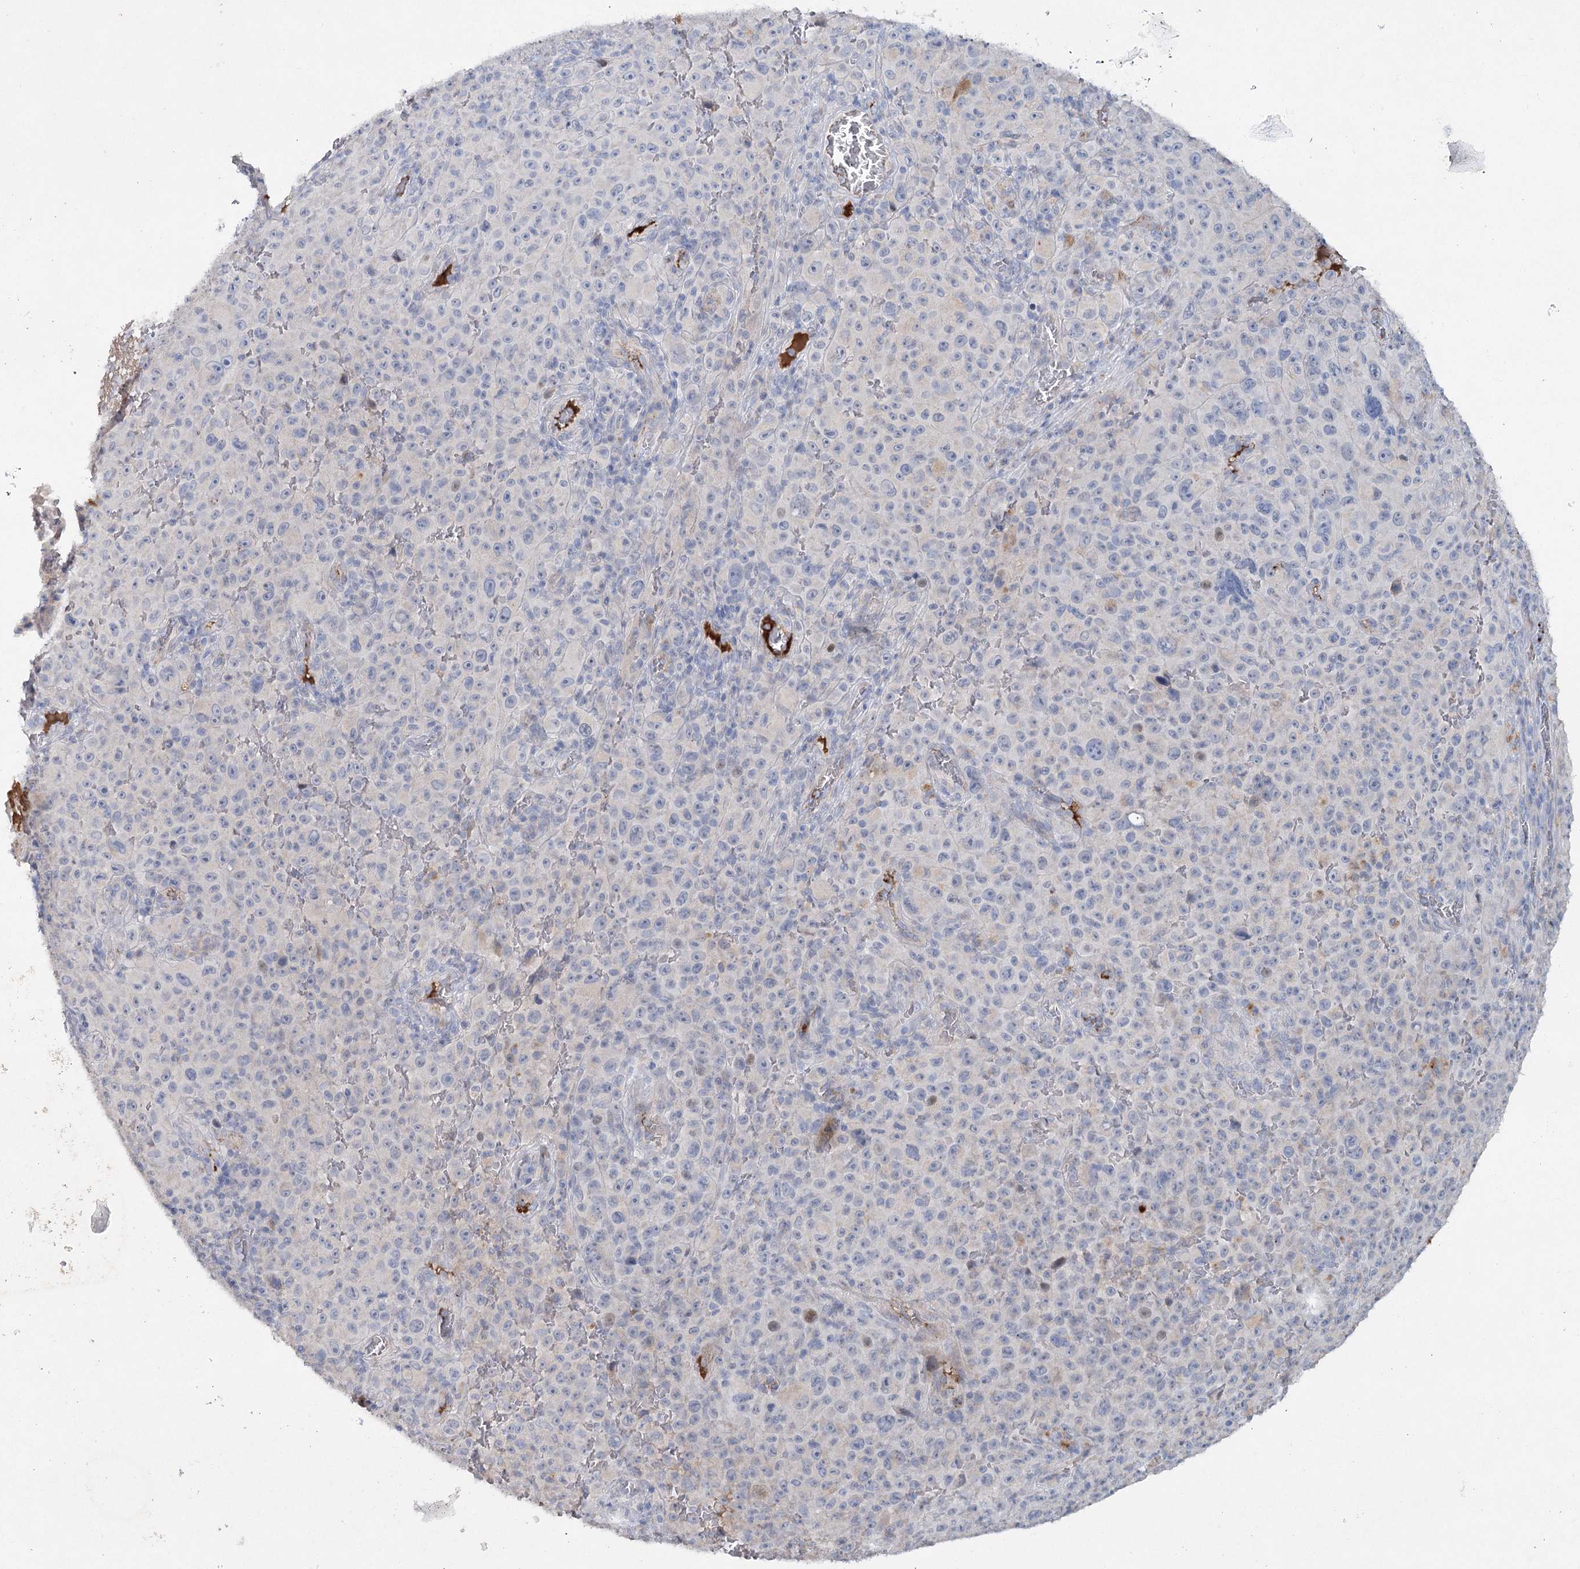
{"staining": {"intensity": "negative", "quantity": "none", "location": "none"}, "tissue": "melanoma", "cell_type": "Tumor cells", "image_type": "cancer", "snomed": [{"axis": "morphology", "description": "Malignant melanoma, NOS"}, {"axis": "topography", "description": "Skin"}], "caption": "The immunohistochemistry photomicrograph has no significant staining in tumor cells of malignant melanoma tissue.", "gene": "RFX6", "patient": {"sex": "female", "age": 82}}